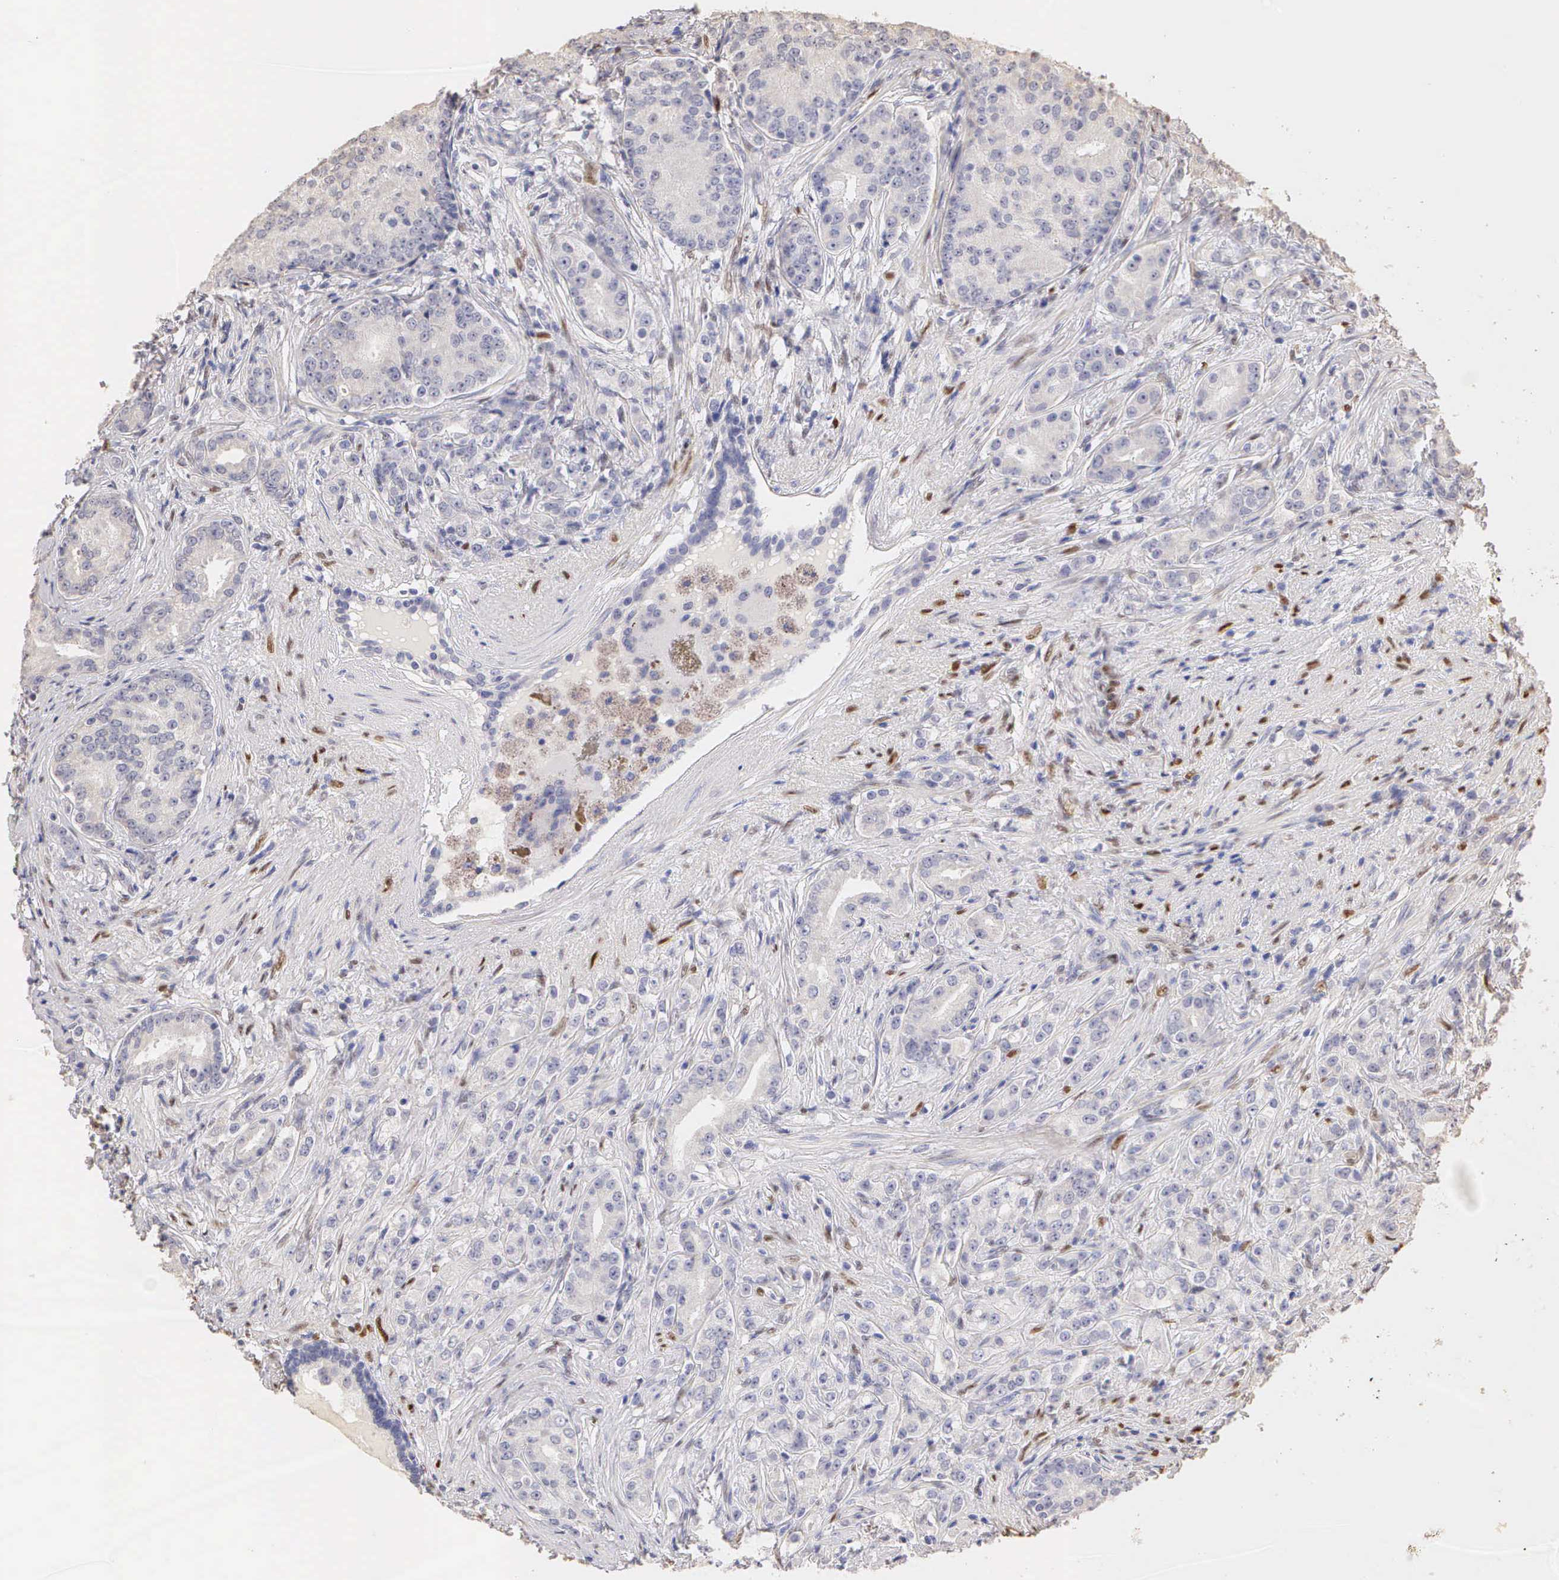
{"staining": {"intensity": "negative", "quantity": "none", "location": "none"}, "tissue": "prostate cancer", "cell_type": "Tumor cells", "image_type": "cancer", "snomed": [{"axis": "morphology", "description": "Adenocarcinoma, Medium grade"}, {"axis": "topography", "description": "Prostate"}], "caption": "Histopathology image shows no protein positivity in tumor cells of prostate cancer (medium-grade adenocarcinoma) tissue.", "gene": "ESR1", "patient": {"sex": "male", "age": 59}}